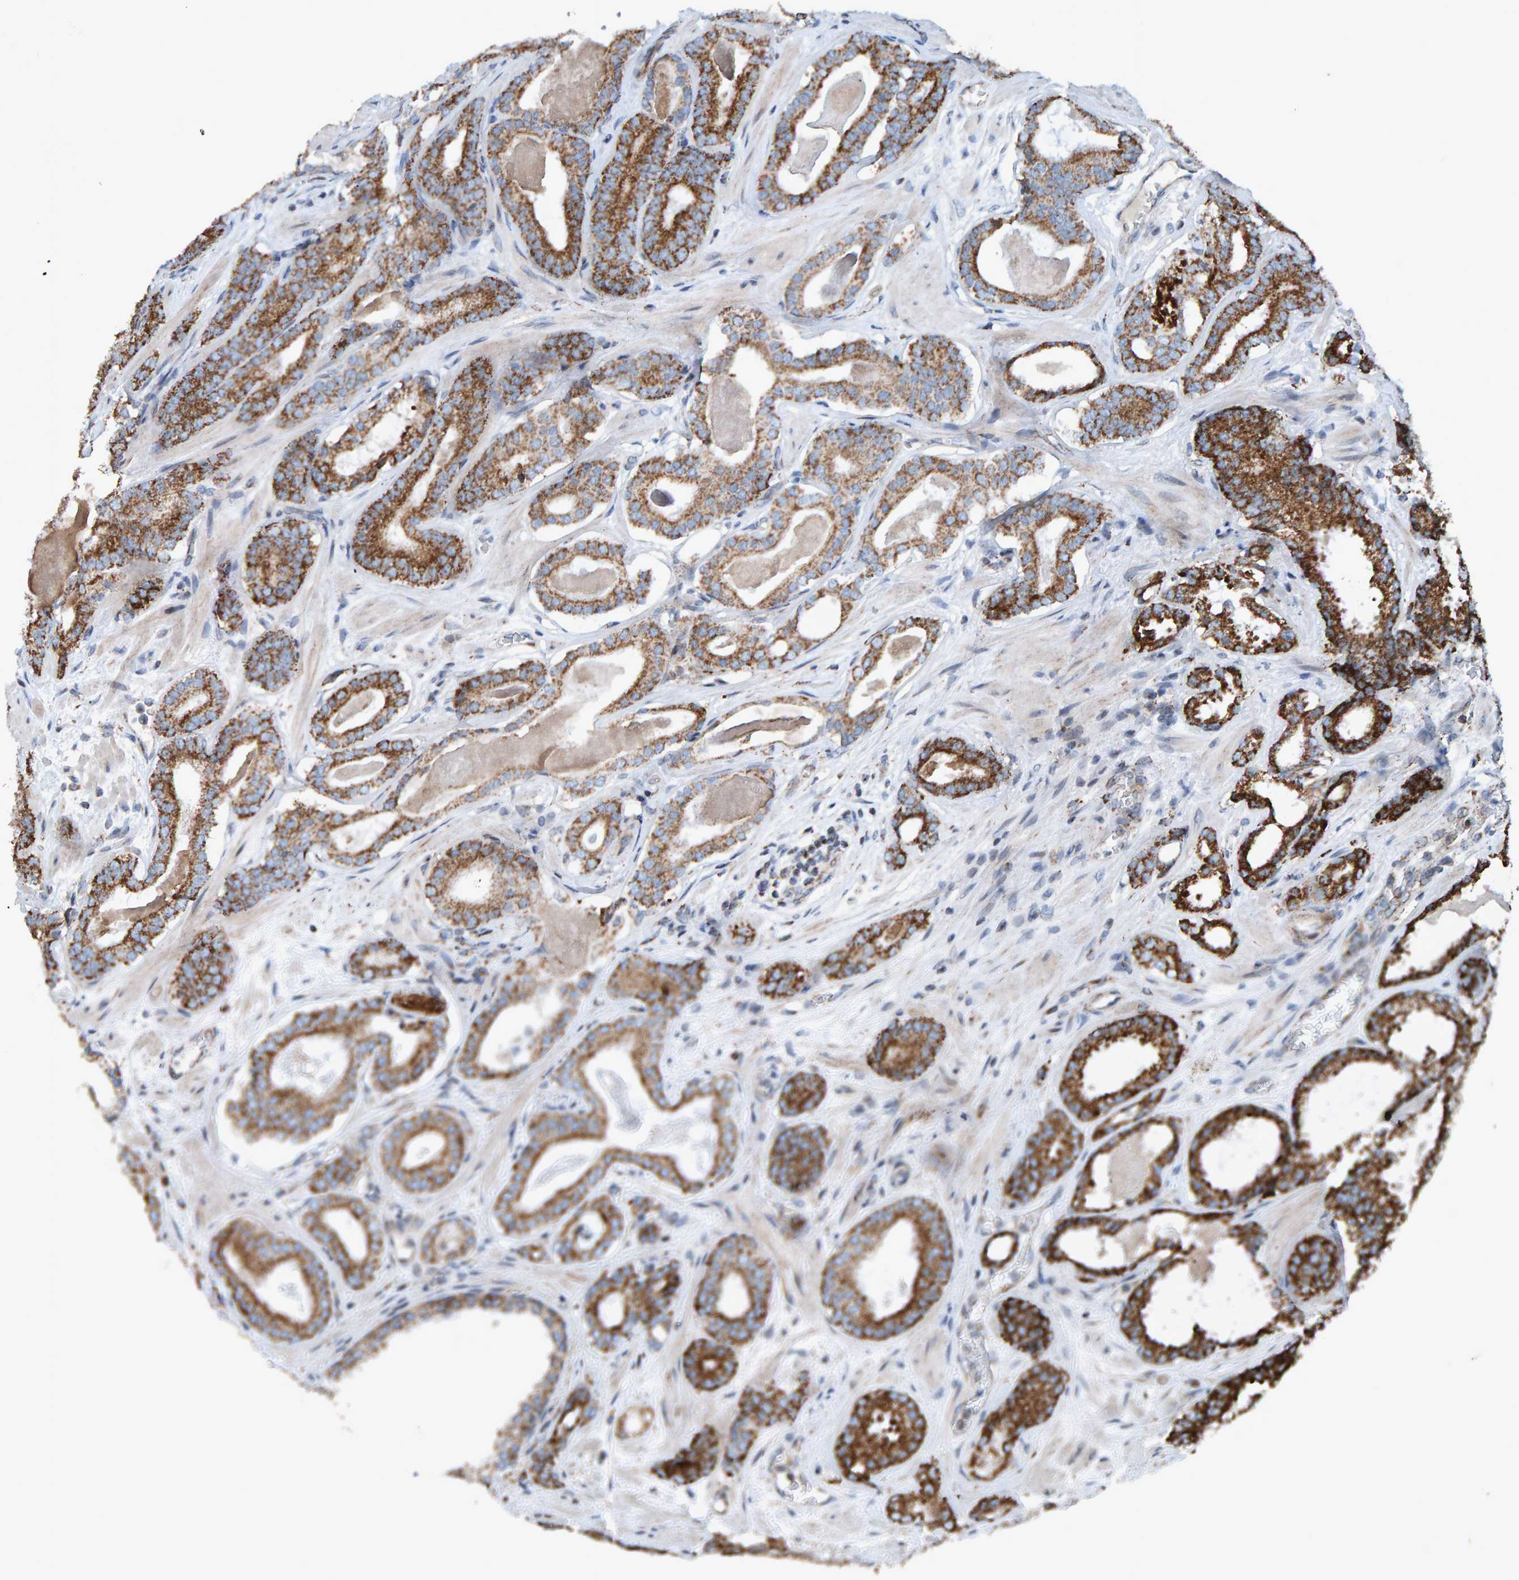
{"staining": {"intensity": "strong", "quantity": ">75%", "location": "cytoplasmic/membranous"}, "tissue": "prostate cancer", "cell_type": "Tumor cells", "image_type": "cancer", "snomed": [{"axis": "morphology", "description": "Adenocarcinoma, High grade"}, {"axis": "topography", "description": "Prostate"}], "caption": "Human prostate cancer (high-grade adenocarcinoma) stained with a protein marker shows strong staining in tumor cells.", "gene": "ZNF48", "patient": {"sex": "male", "age": 60}}